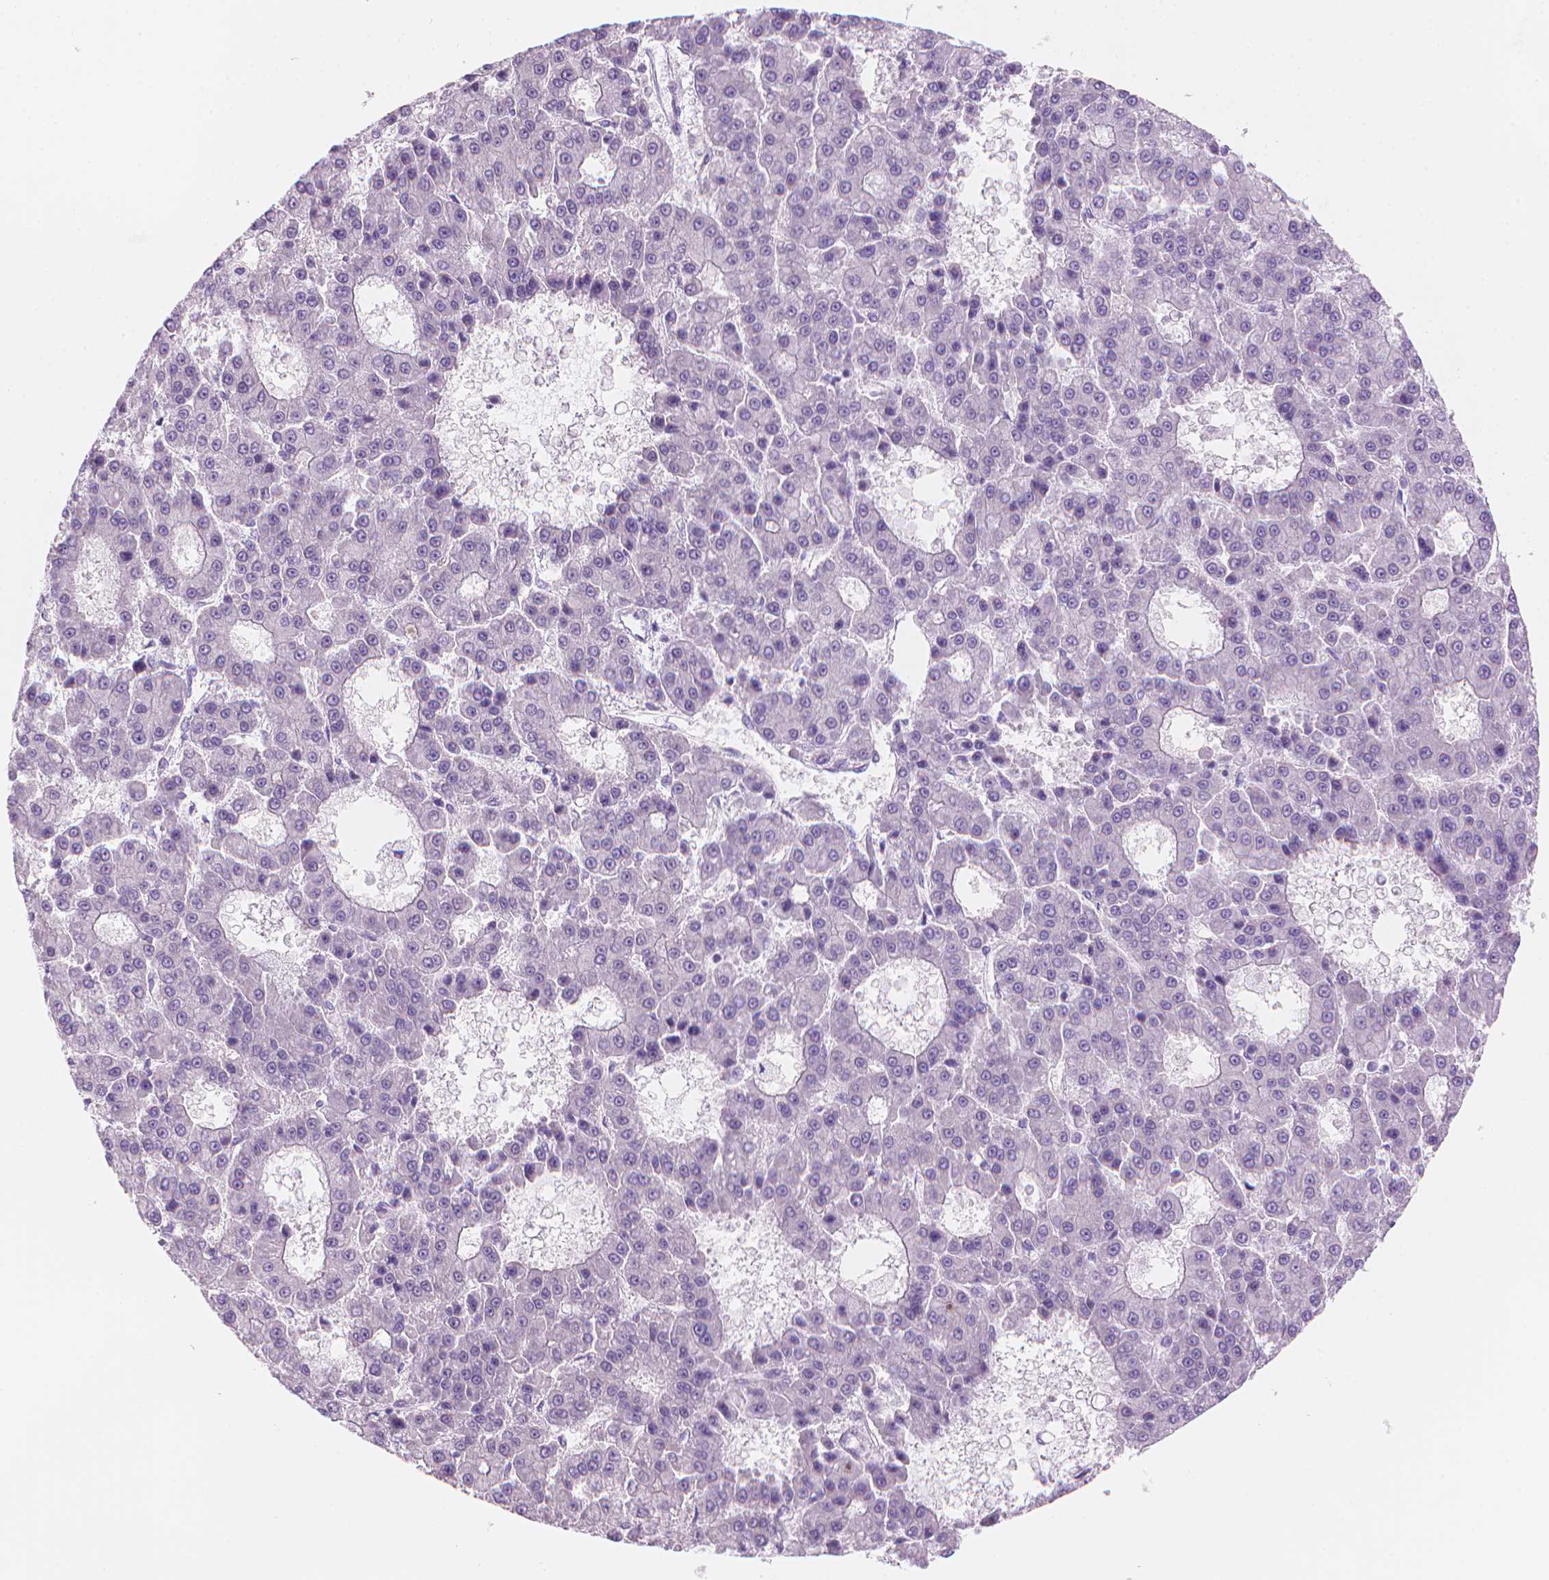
{"staining": {"intensity": "negative", "quantity": "none", "location": "none"}, "tissue": "liver cancer", "cell_type": "Tumor cells", "image_type": "cancer", "snomed": [{"axis": "morphology", "description": "Carcinoma, Hepatocellular, NOS"}, {"axis": "topography", "description": "Liver"}], "caption": "This photomicrograph is of liver cancer (hepatocellular carcinoma) stained with IHC to label a protein in brown with the nuclei are counter-stained blue. There is no expression in tumor cells.", "gene": "ENSG00000187186", "patient": {"sex": "male", "age": 70}}